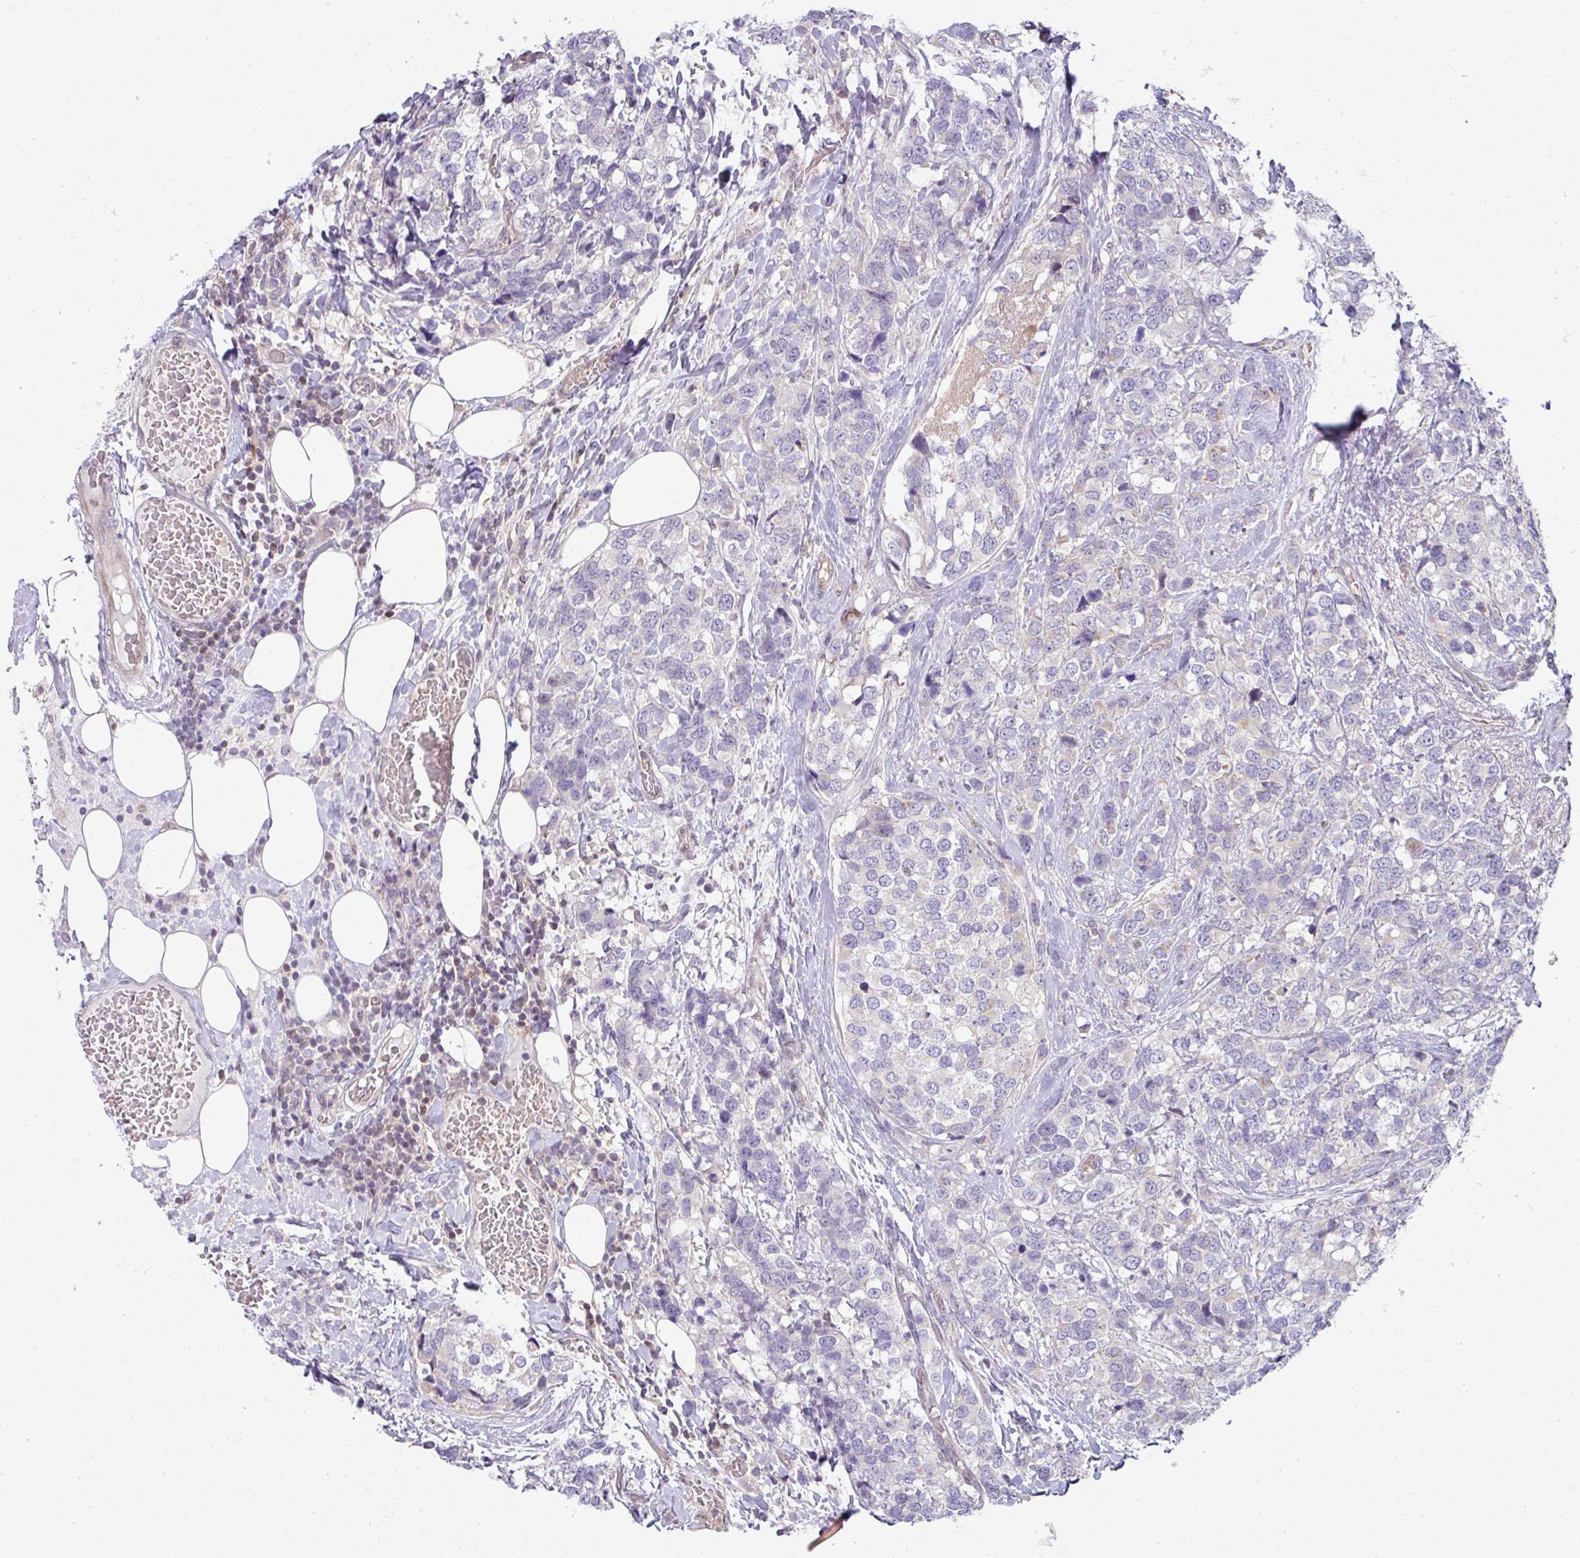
{"staining": {"intensity": "negative", "quantity": "none", "location": "none"}, "tissue": "breast cancer", "cell_type": "Tumor cells", "image_type": "cancer", "snomed": [{"axis": "morphology", "description": "Lobular carcinoma"}, {"axis": "topography", "description": "Breast"}], "caption": "The IHC histopathology image has no significant expression in tumor cells of breast lobular carcinoma tissue. Nuclei are stained in blue.", "gene": "STAT5A", "patient": {"sex": "female", "age": 59}}